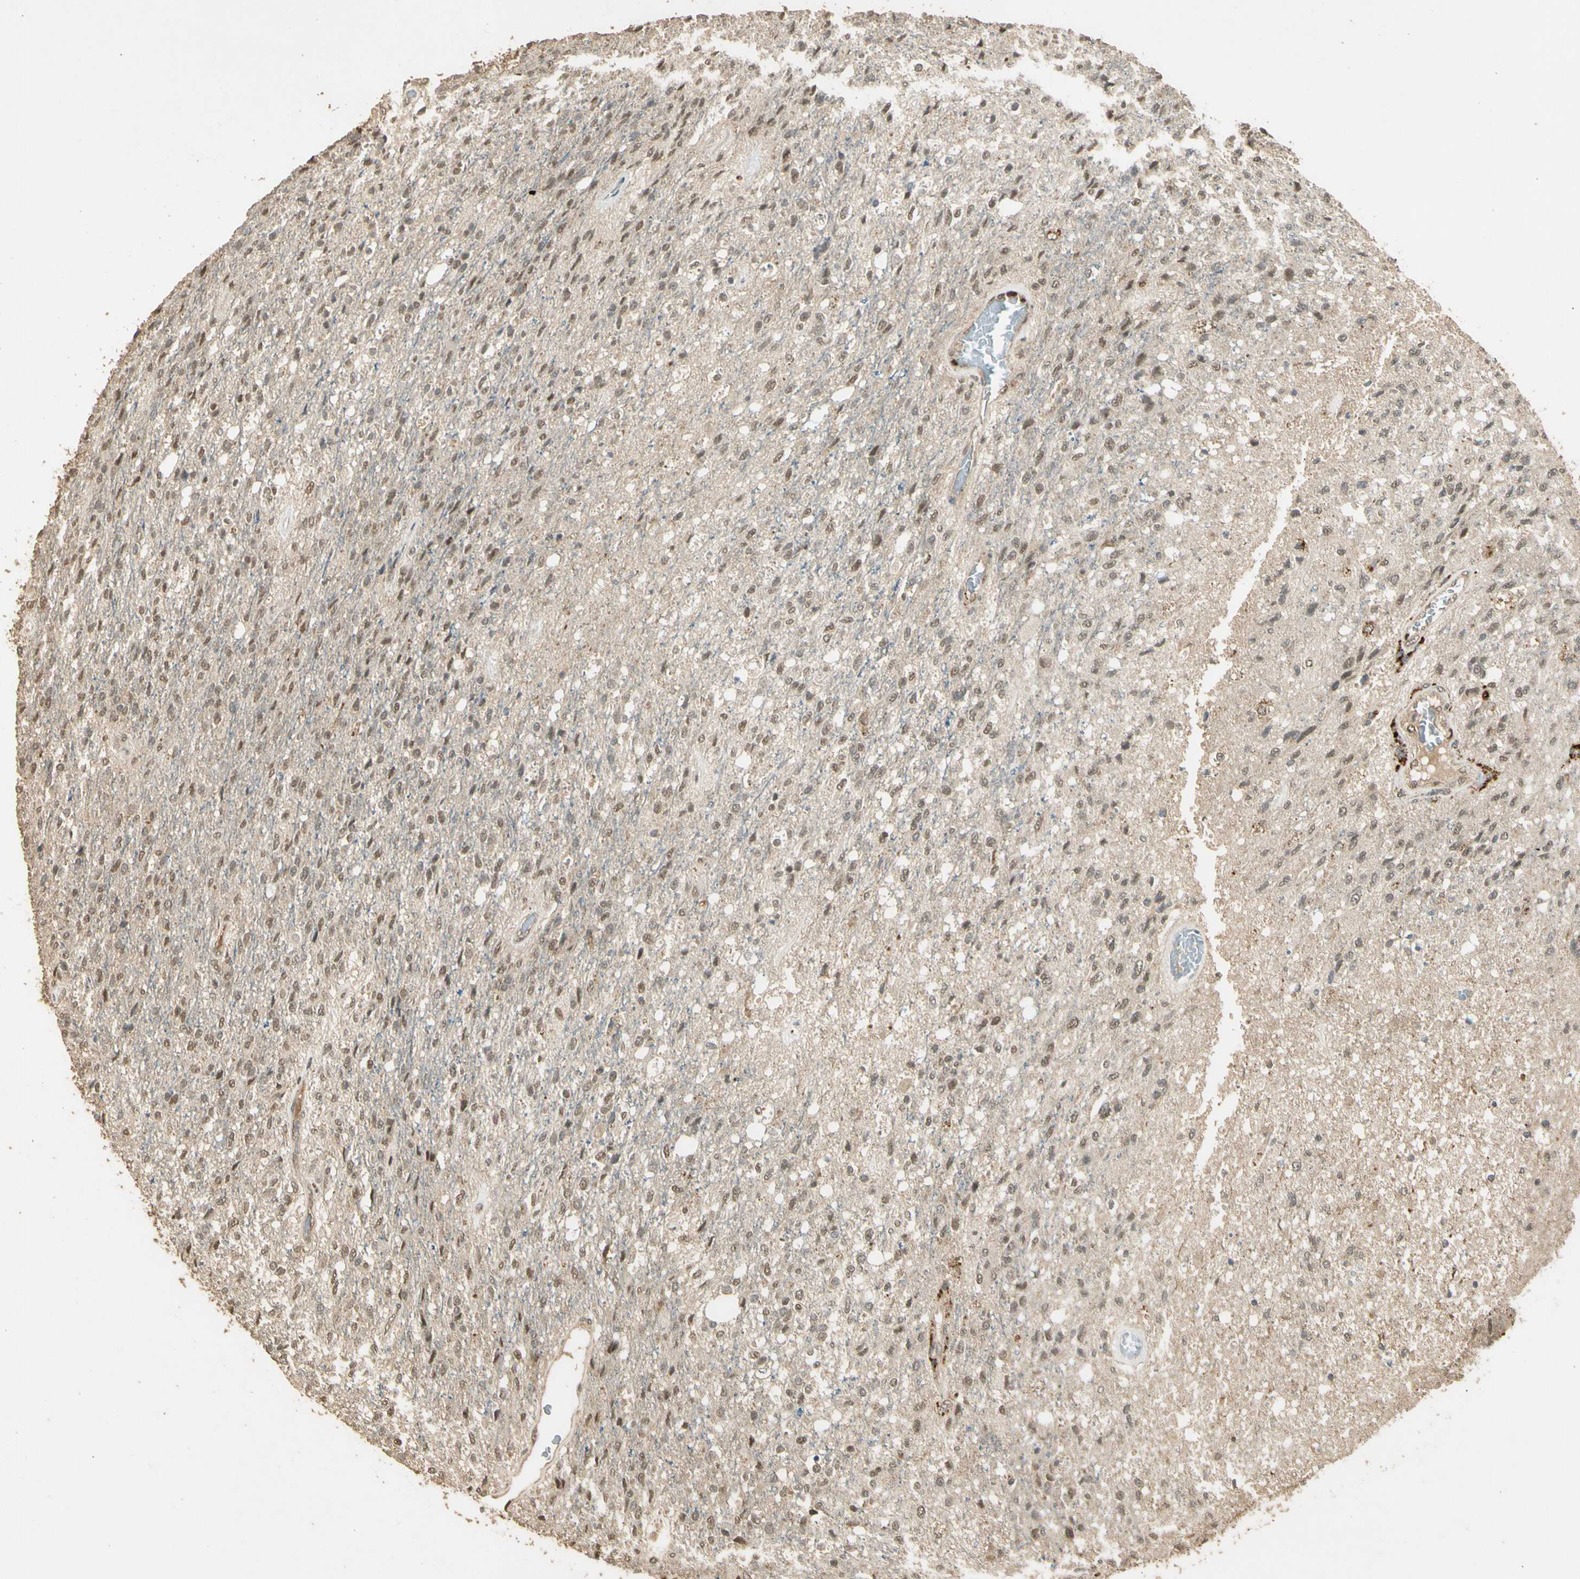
{"staining": {"intensity": "moderate", "quantity": ">75%", "location": "nuclear"}, "tissue": "glioma", "cell_type": "Tumor cells", "image_type": "cancer", "snomed": [{"axis": "morphology", "description": "Normal tissue, NOS"}, {"axis": "morphology", "description": "Glioma, malignant, High grade"}, {"axis": "topography", "description": "Cerebral cortex"}], "caption": "Immunohistochemical staining of glioma reveals moderate nuclear protein positivity in approximately >75% of tumor cells. (IHC, brightfield microscopy, high magnification).", "gene": "GMEB2", "patient": {"sex": "male", "age": 77}}